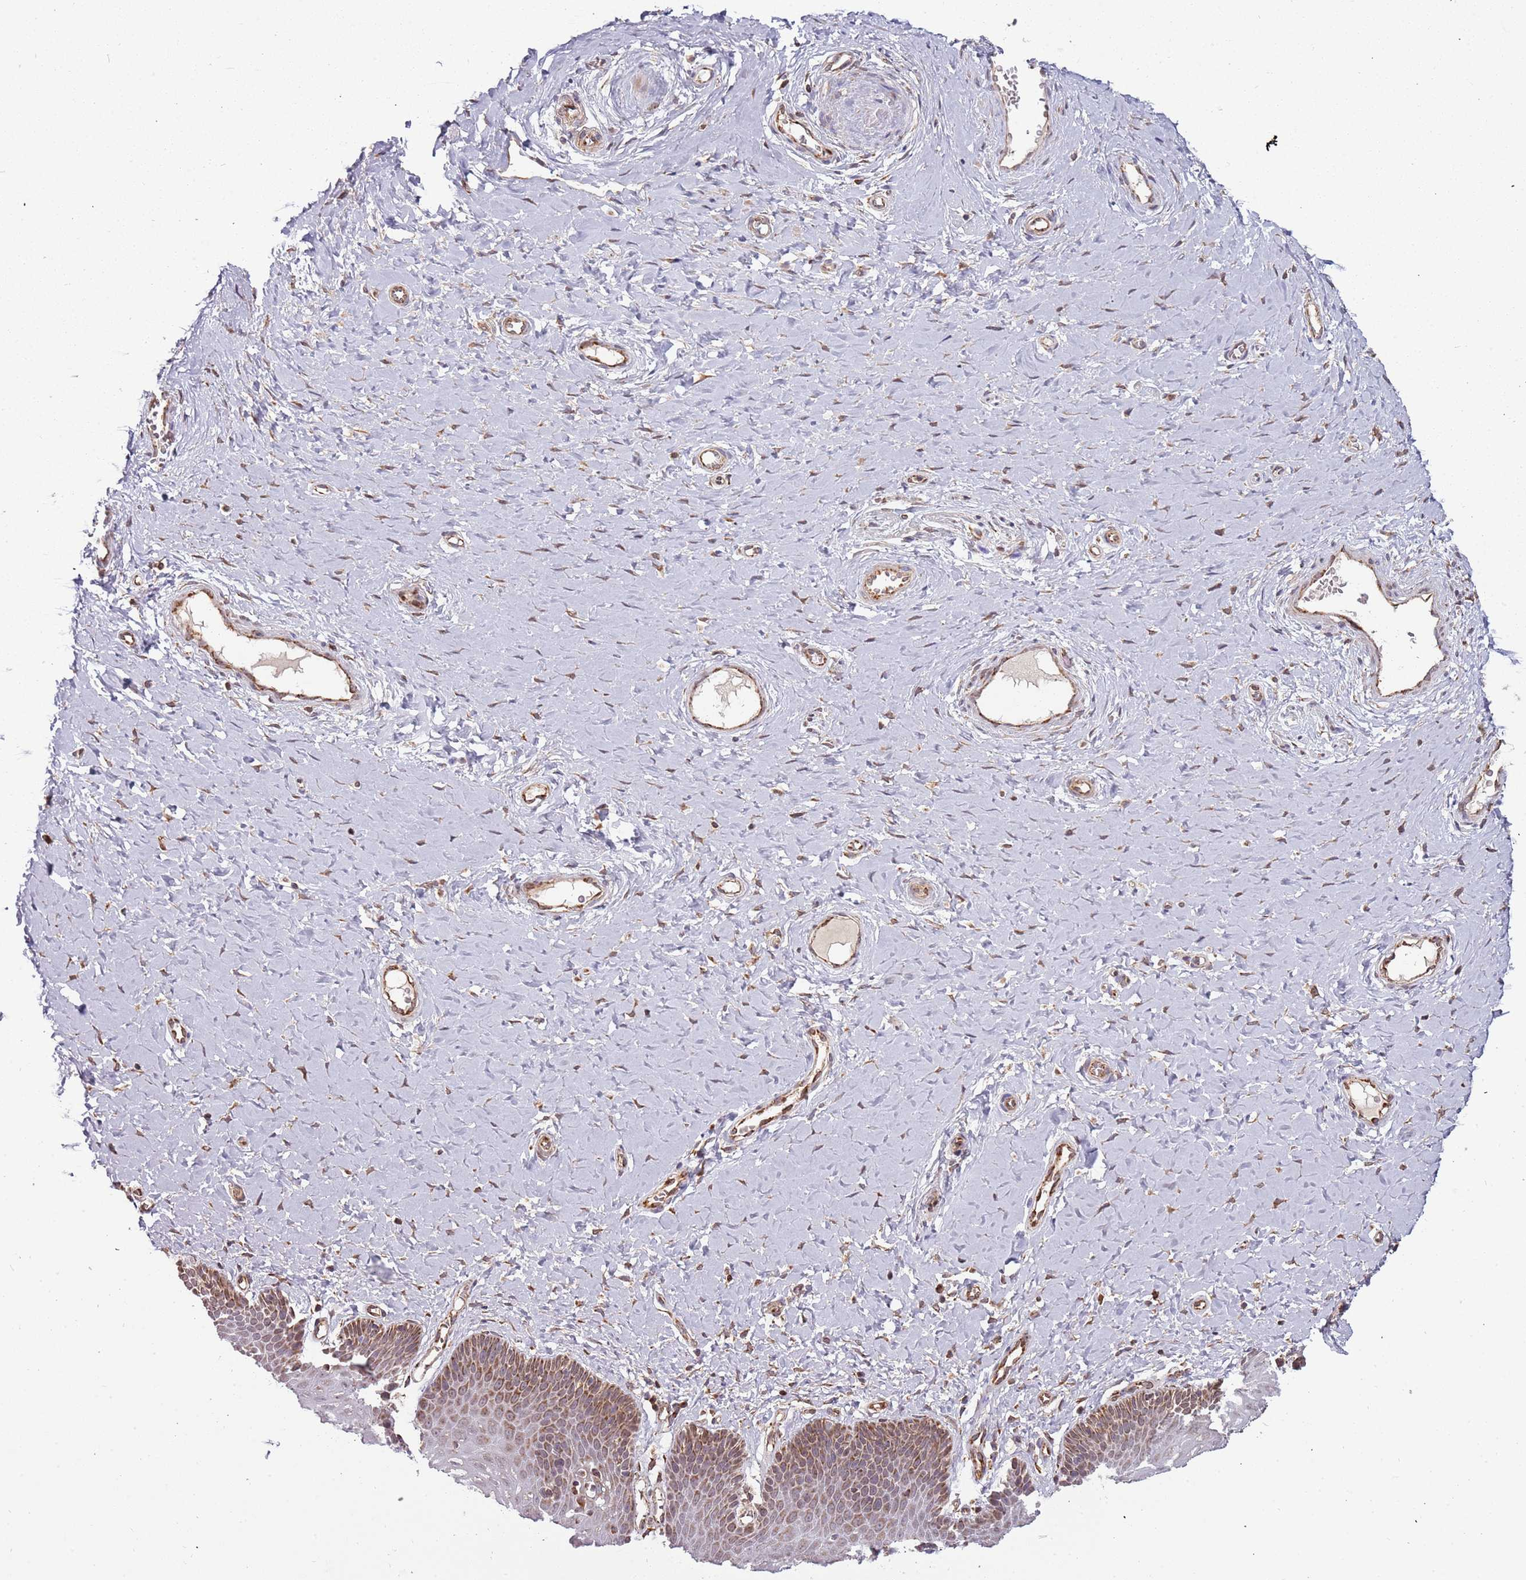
{"staining": {"intensity": "strong", "quantity": "25%-75%", "location": "cytoplasmic/membranous,nuclear"}, "tissue": "vagina", "cell_type": "Squamous epithelial cells", "image_type": "normal", "snomed": [{"axis": "morphology", "description": "Normal tissue, NOS"}, {"axis": "topography", "description": "Vagina"}], "caption": "Squamous epithelial cells show high levels of strong cytoplasmic/membranous,nuclear positivity in about 25%-75% of cells in unremarkable vagina.", "gene": "IL17RD", "patient": {"sex": "female", "age": 65}}